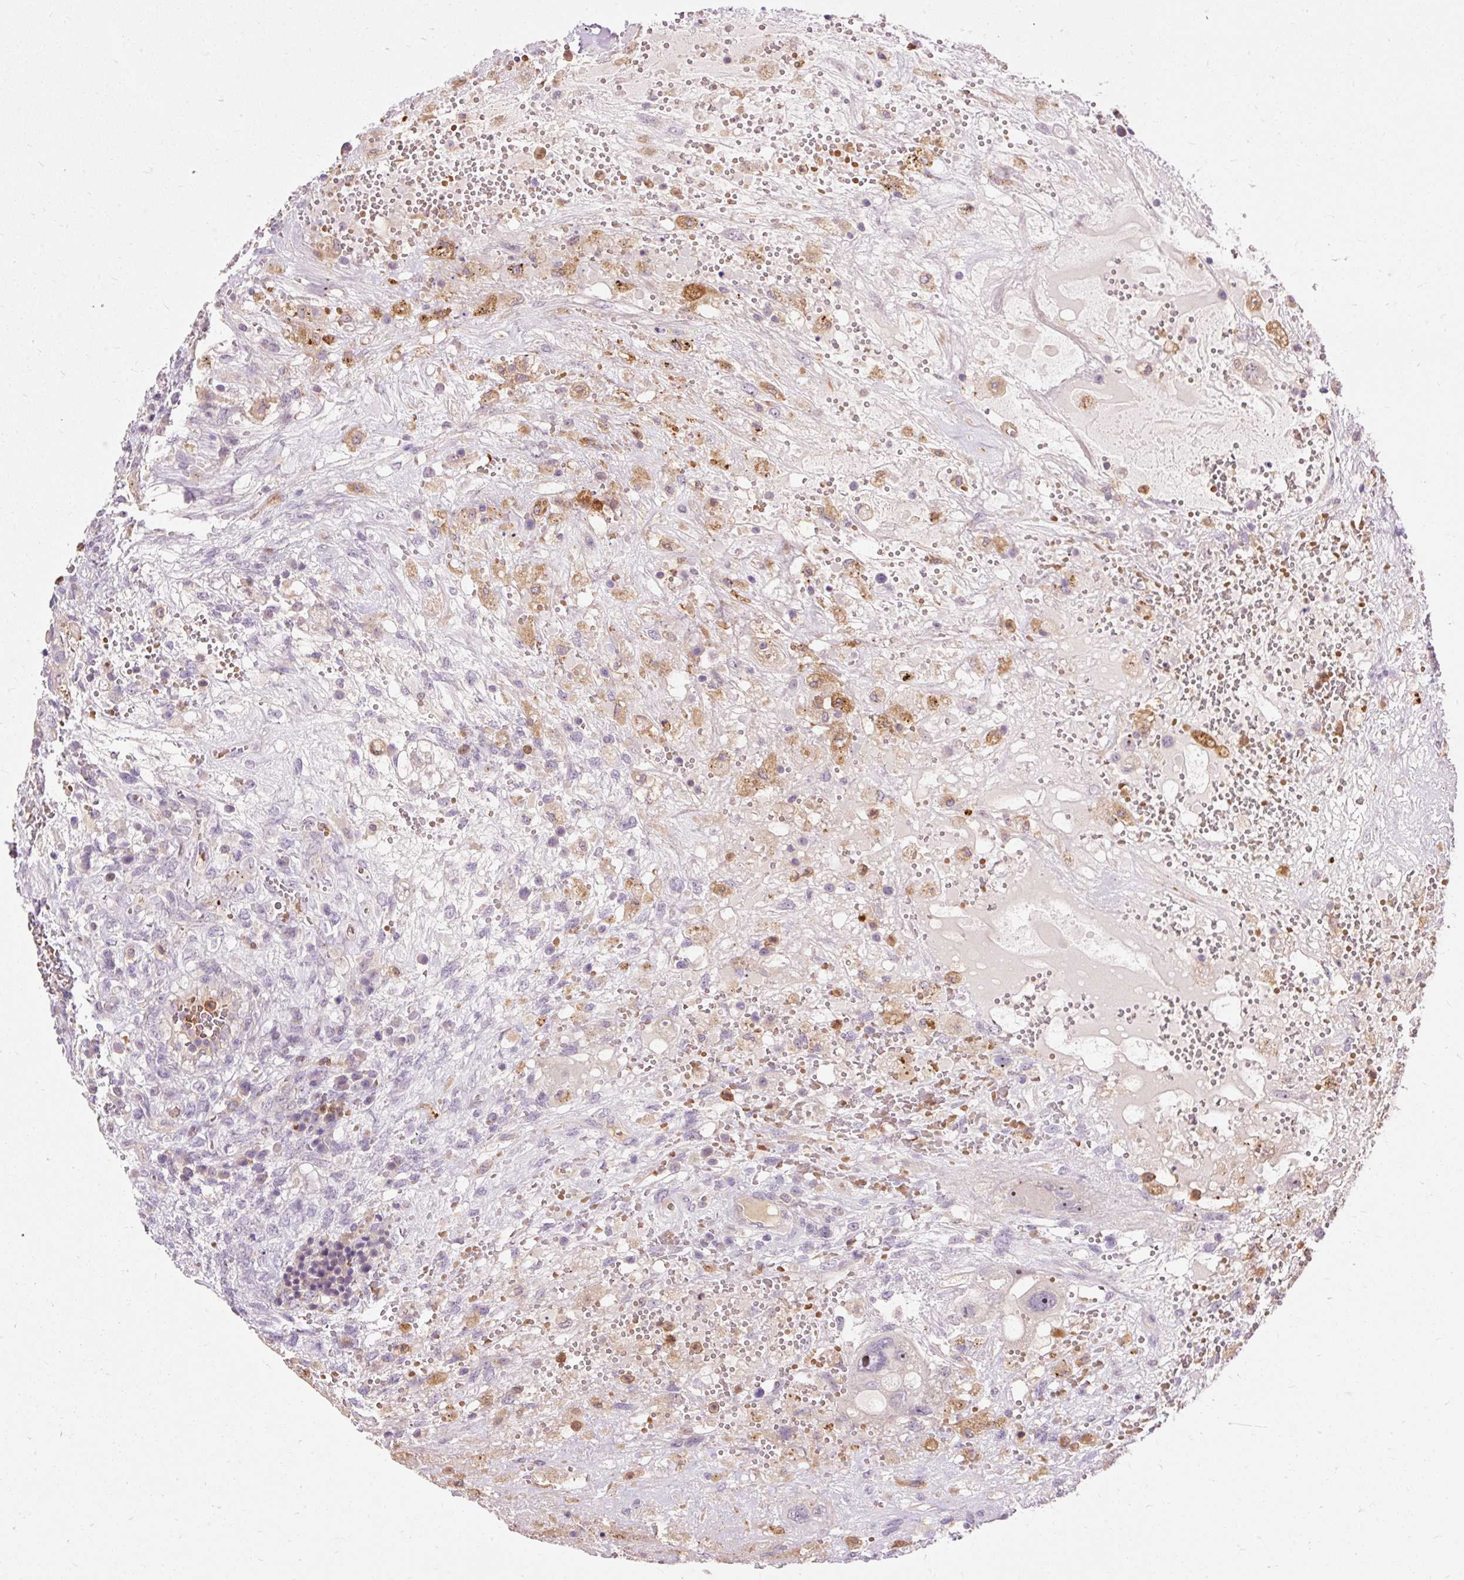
{"staining": {"intensity": "negative", "quantity": "none", "location": "none"}, "tissue": "testis cancer", "cell_type": "Tumor cells", "image_type": "cancer", "snomed": [{"axis": "morphology", "description": "Carcinoma, Embryonal, NOS"}, {"axis": "topography", "description": "Testis"}], "caption": "An image of testis cancer stained for a protein reveals no brown staining in tumor cells.", "gene": "CEBPZ", "patient": {"sex": "male", "age": 26}}